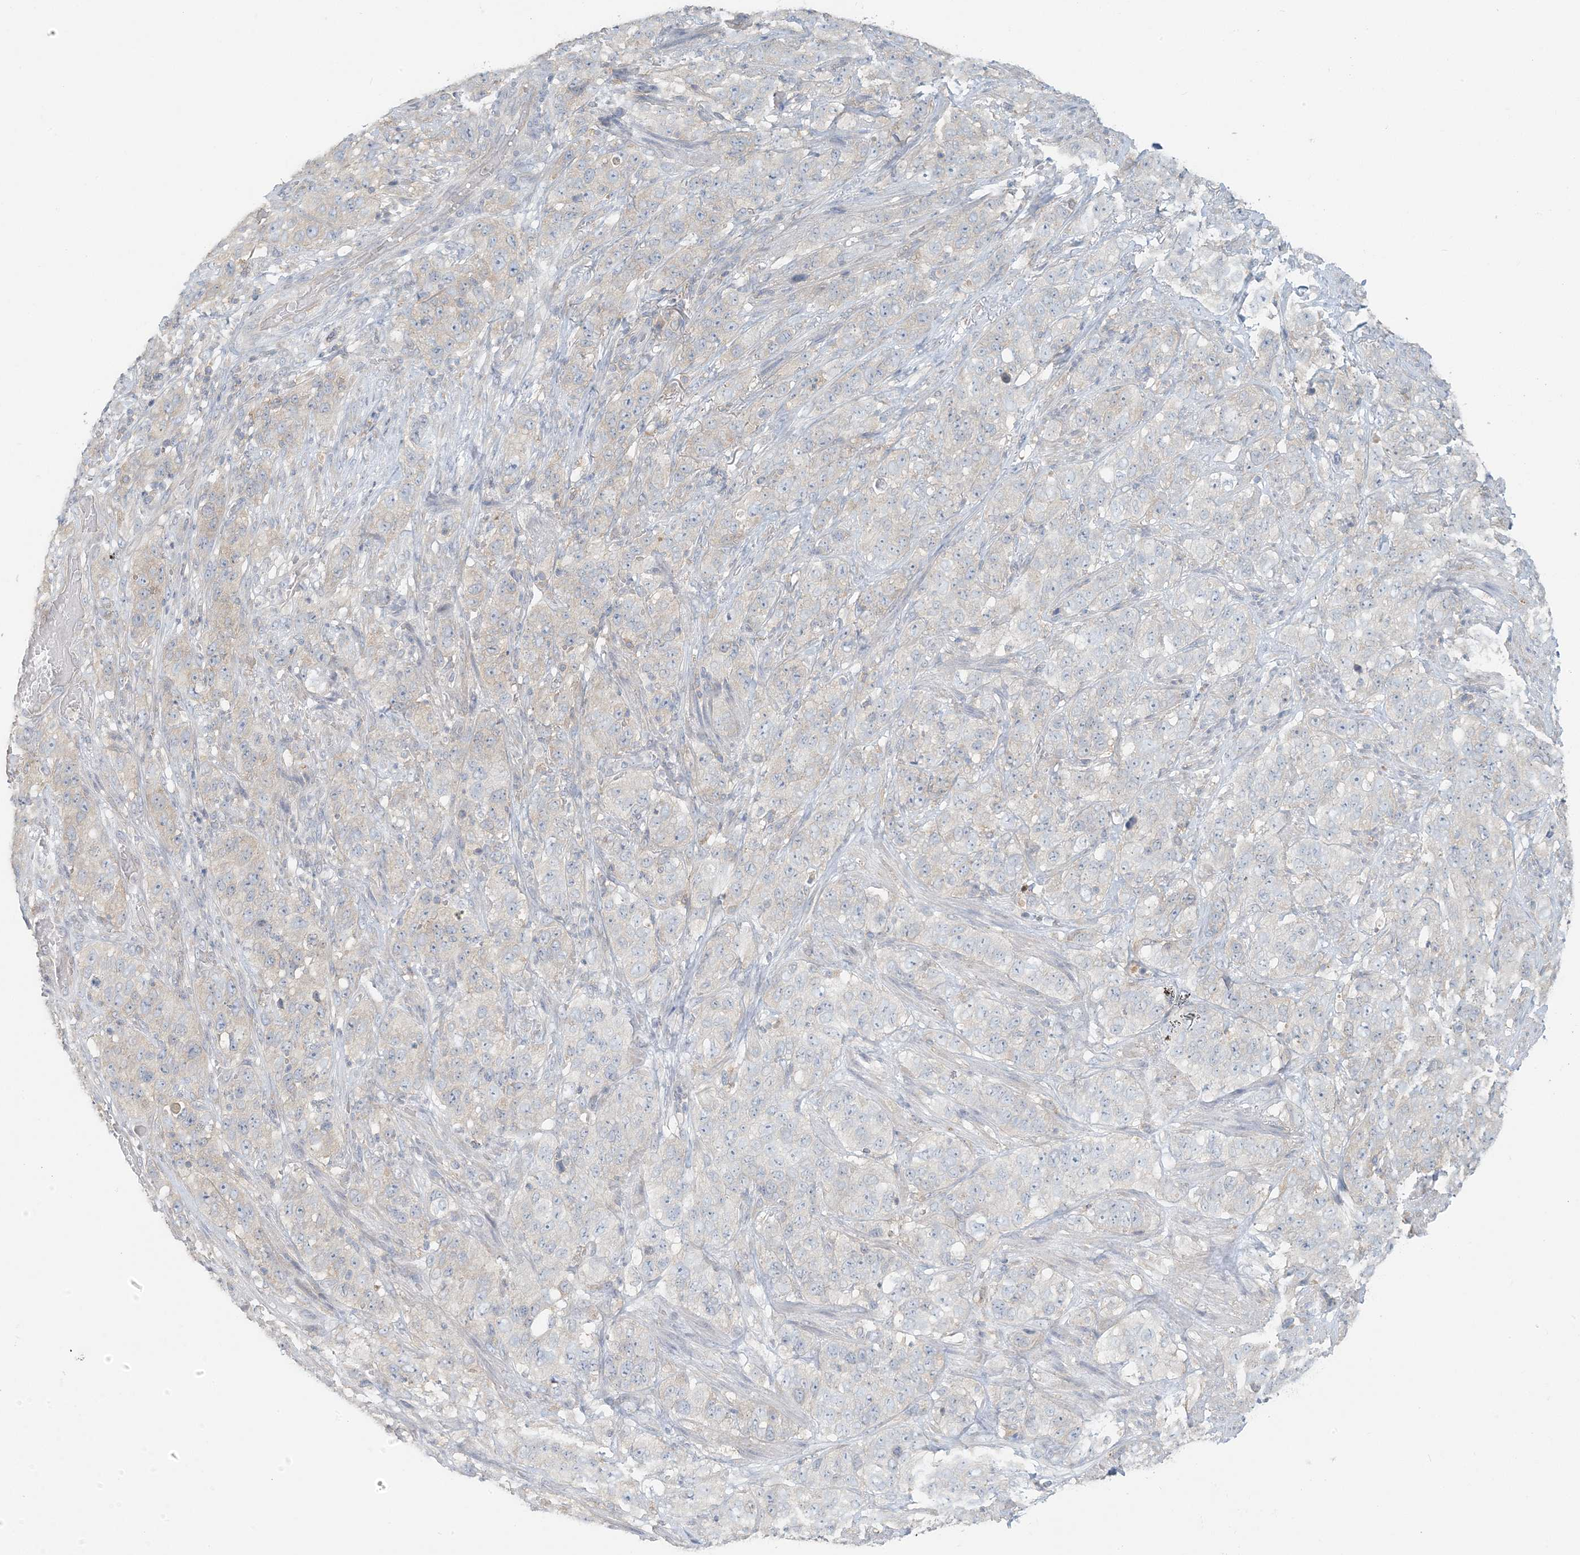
{"staining": {"intensity": "negative", "quantity": "none", "location": "none"}, "tissue": "stomach cancer", "cell_type": "Tumor cells", "image_type": "cancer", "snomed": [{"axis": "morphology", "description": "Adenocarcinoma, NOS"}, {"axis": "topography", "description": "Stomach"}], "caption": "The image reveals no significant staining in tumor cells of stomach cancer (adenocarcinoma).", "gene": "EEFSEC", "patient": {"sex": "male", "age": 48}}